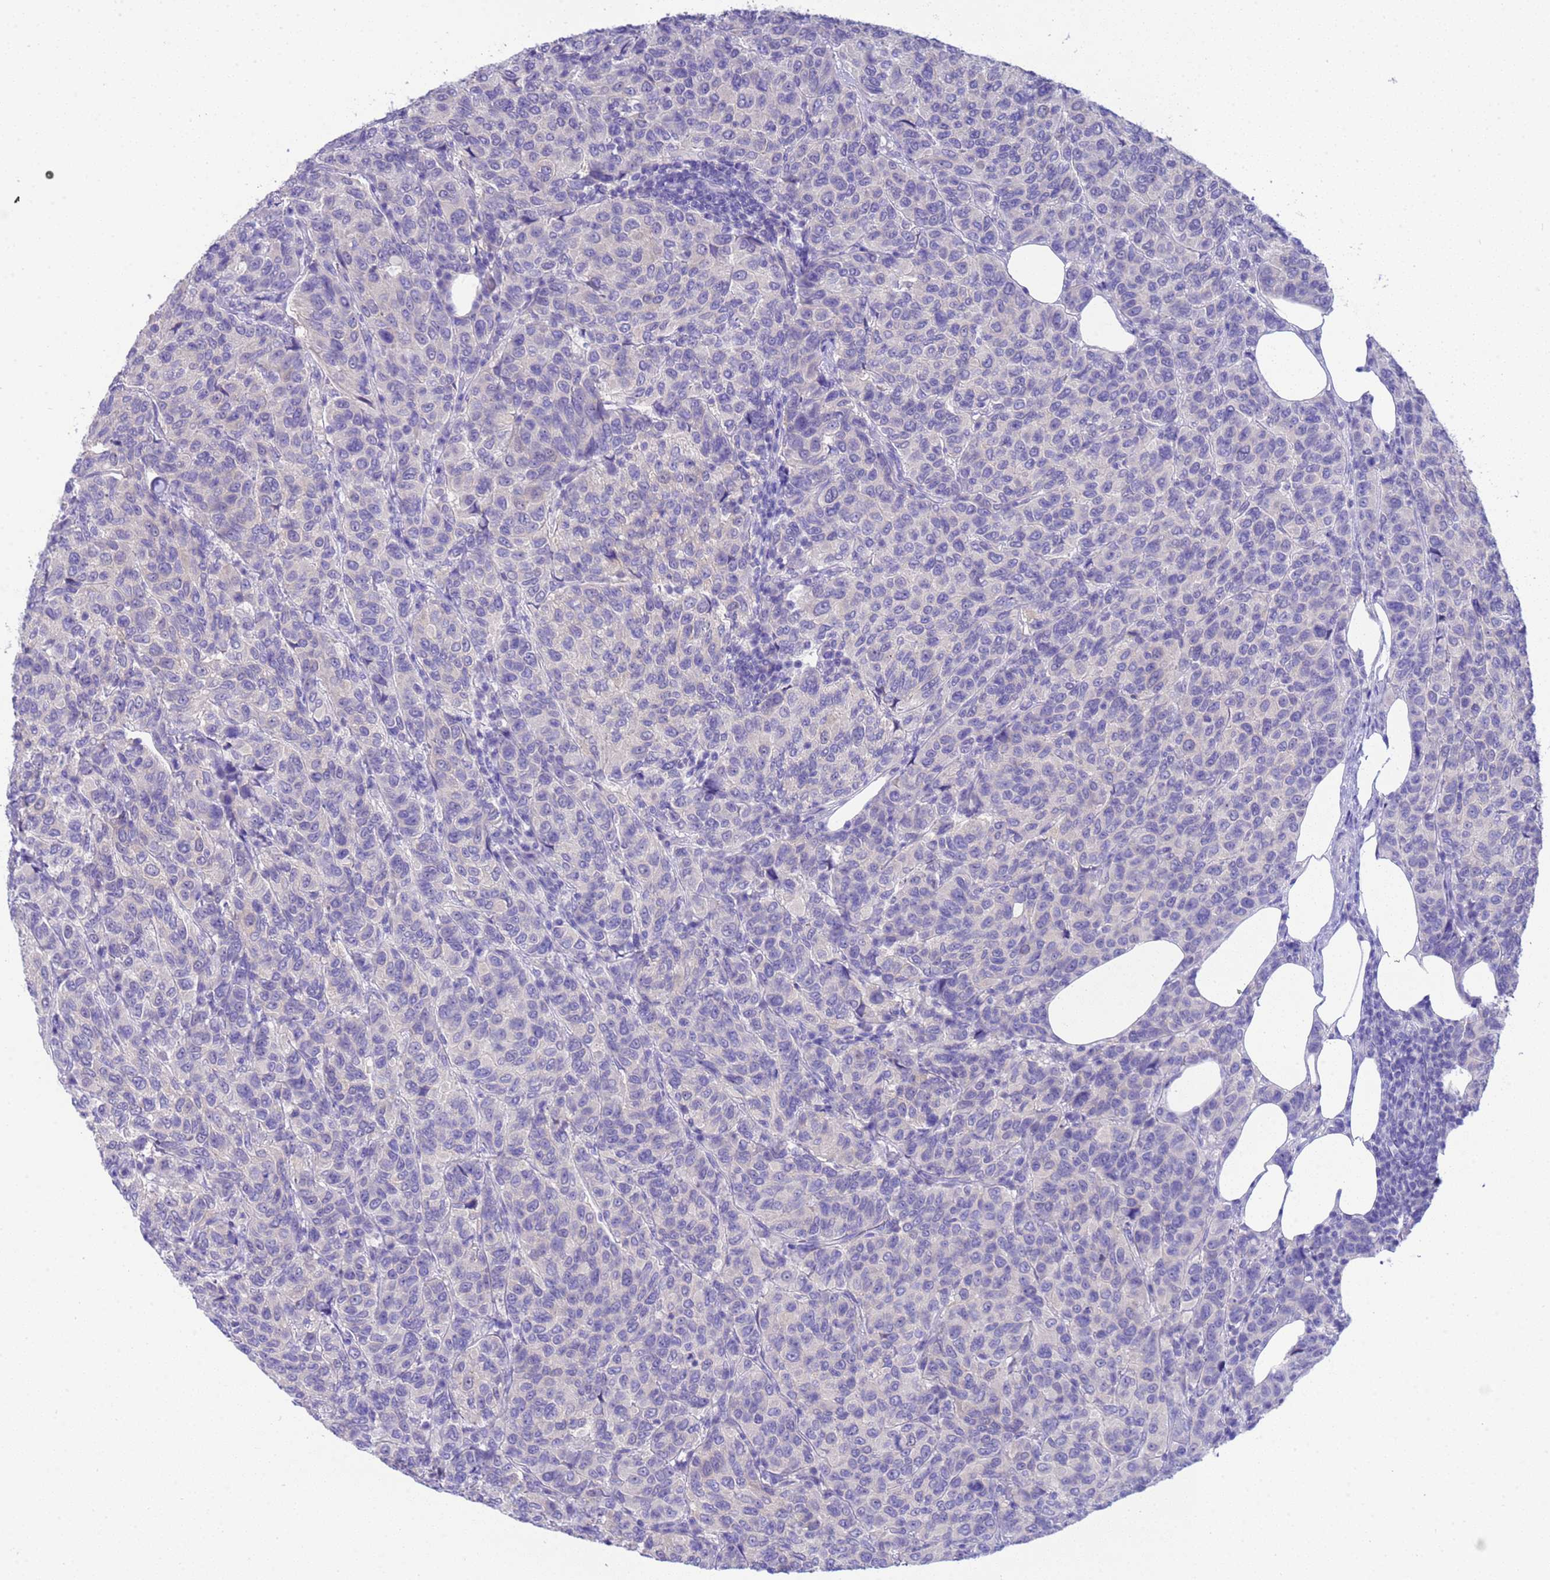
{"staining": {"intensity": "negative", "quantity": "none", "location": "none"}, "tissue": "breast cancer", "cell_type": "Tumor cells", "image_type": "cancer", "snomed": [{"axis": "morphology", "description": "Duct carcinoma"}, {"axis": "topography", "description": "Breast"}], "caption": "The immunohistochemistry micrograph has no significant positivity in tumor cells of breast cancer tissue. (DAB (3,3'-diaminobenzidine) IHC with hematoxylin counter stain).", "gene": "USP38", "patient": {"sex": "female", "age": 55}}